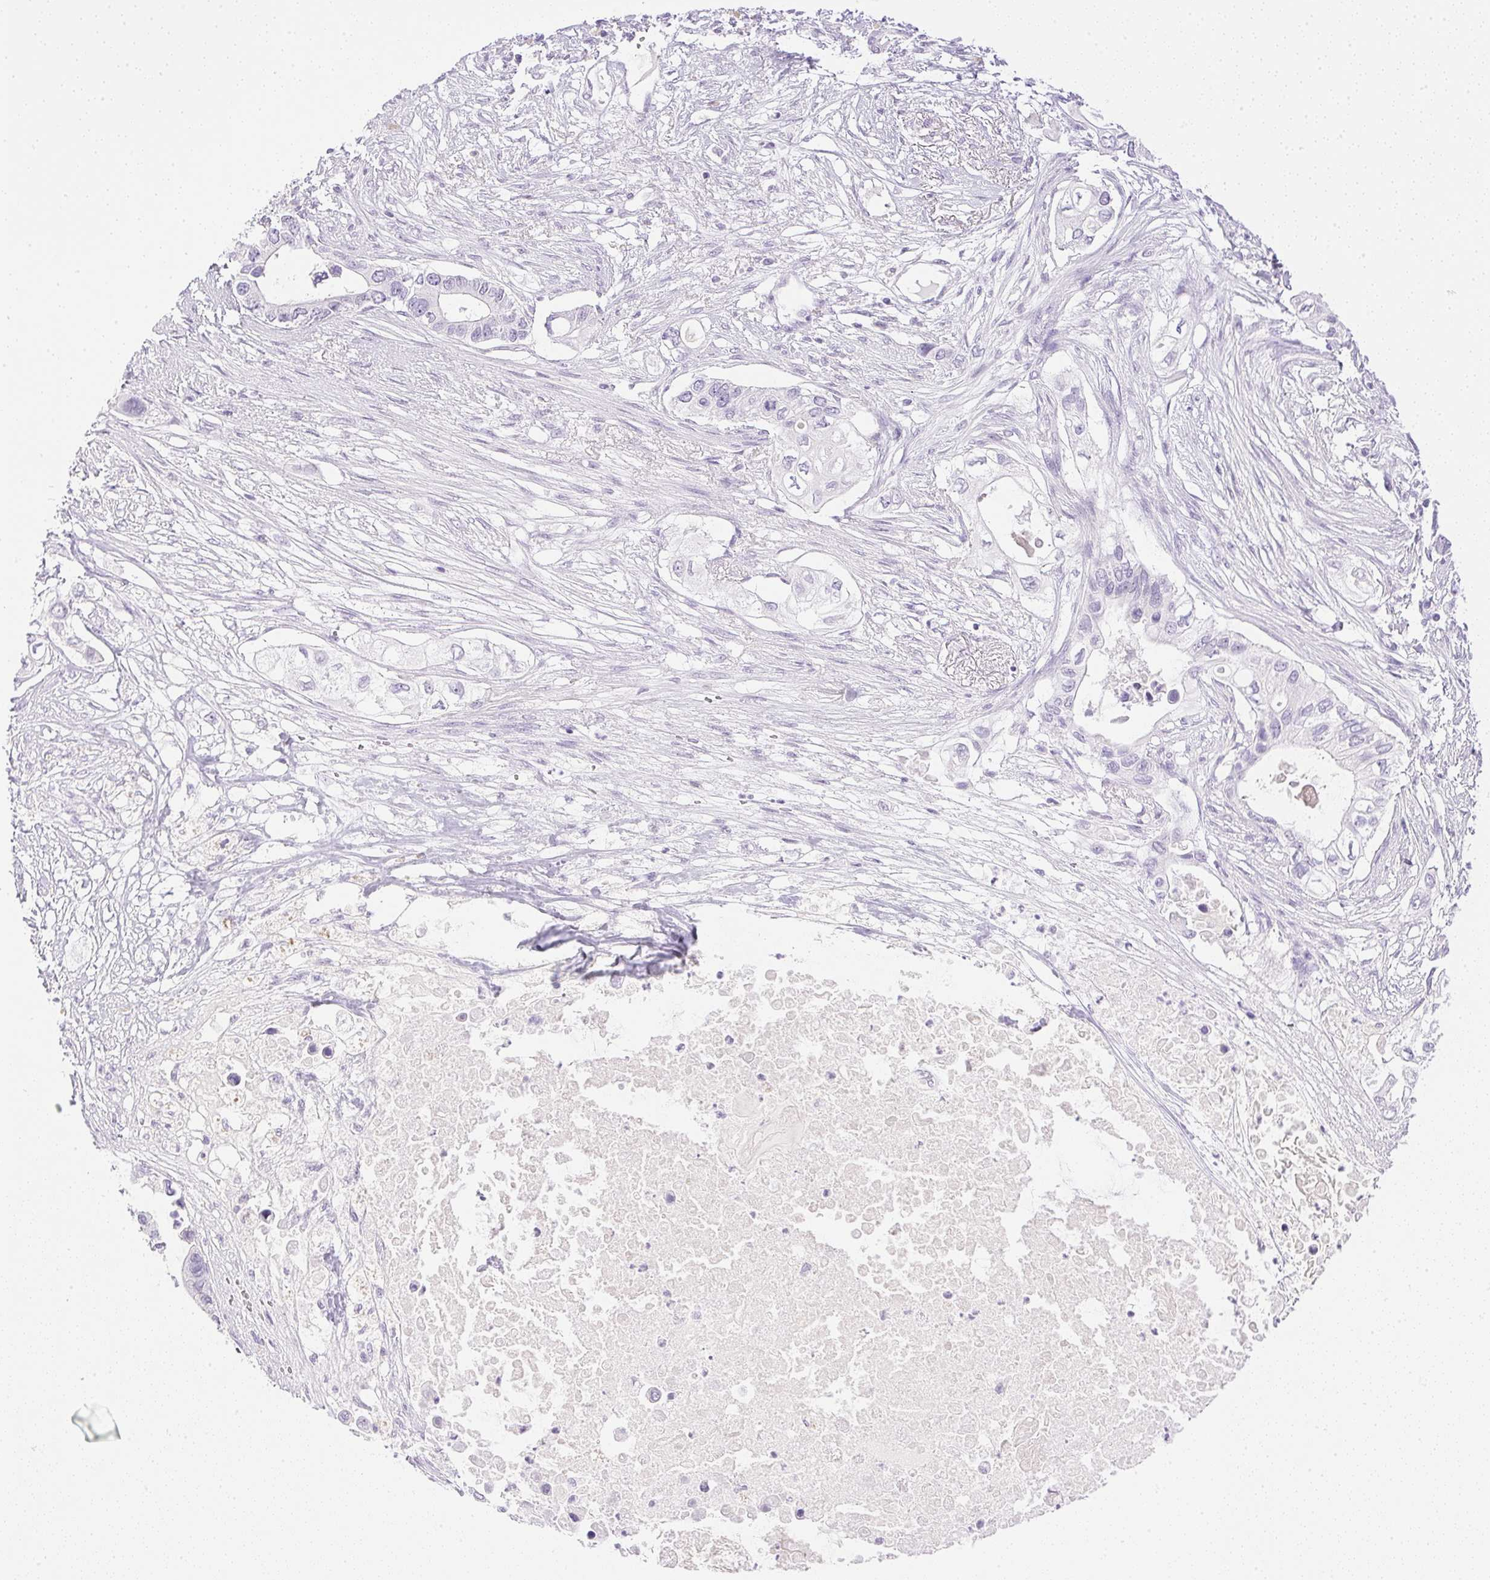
{"staining": {"intensity": "negative", "quantity": "none", "location": "none"}, "tissue": "pancreatic cancer", "cell_type": "Tumor cells", "image_type": "cancer", "snomed": [{"axis": "morphology", "description": "Adenocarcinoma, NOS"}, {"axis": "topography", "description": "Pancreas"}], "caption": "Human pancreatic cancer stained for a protein using immunohistochemistry (IHC) exhibits no expression in tumor cells.", "gene": "CPB1", "patient": {"sex": "female", "age": 63}}